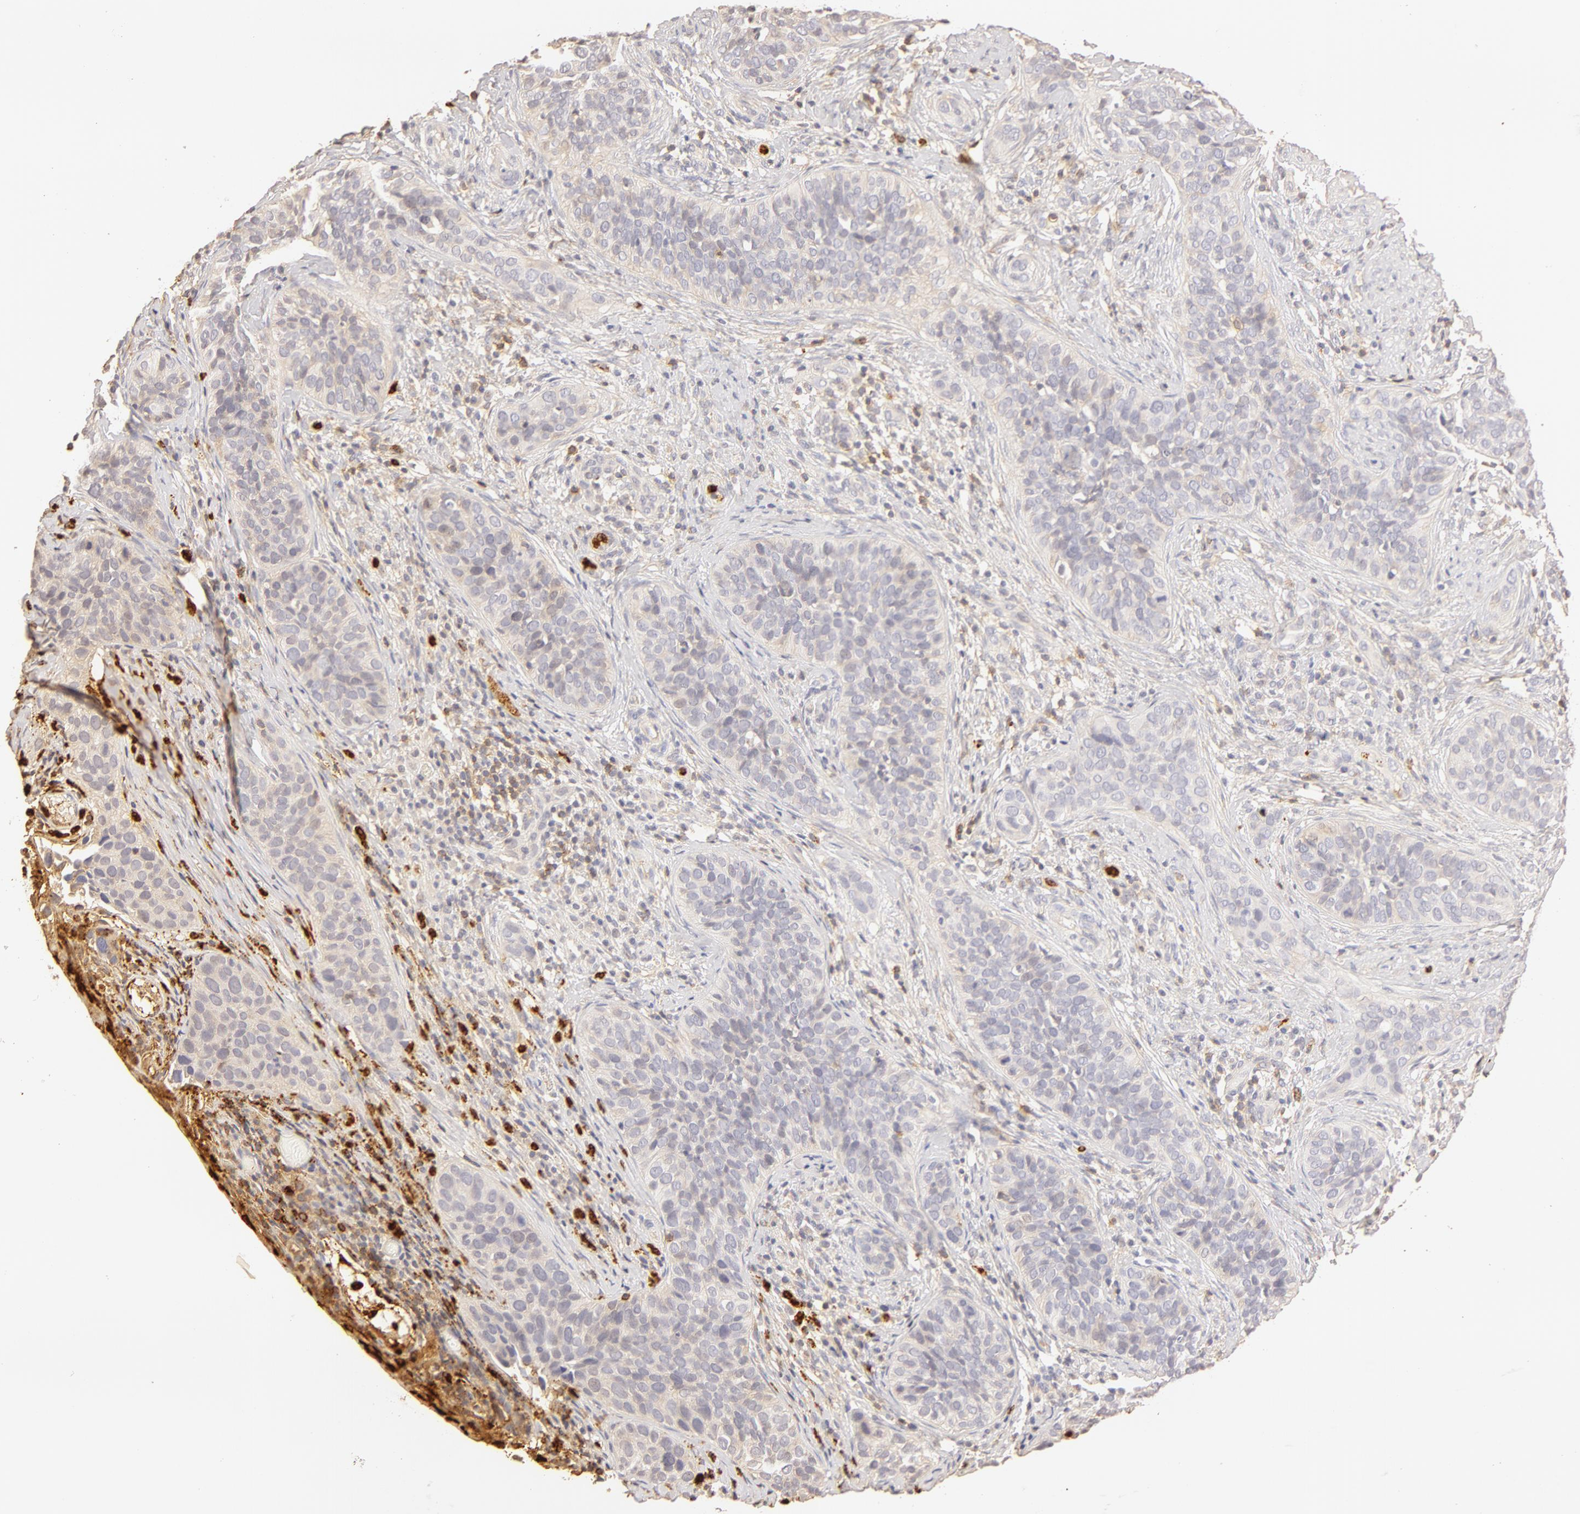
{"staining": {"intensity": "negative", "quantity": "none", "location": "none"}, "tissue": "cervical cancer", "cell_type": "Tumor cells", "image_type": "cancer", "snomed": [{"axis": "morphology", "description": "Squamous cell carcinoma, NOS"}, {"axis": "topography", "description": "Cervix"}], "caption": "An image of human cervical cancer (squamous cell carcinoma) is negative for staining in tumor cells.", "gene": "C1R", "patient": {"sex": "female", "age": 31}}